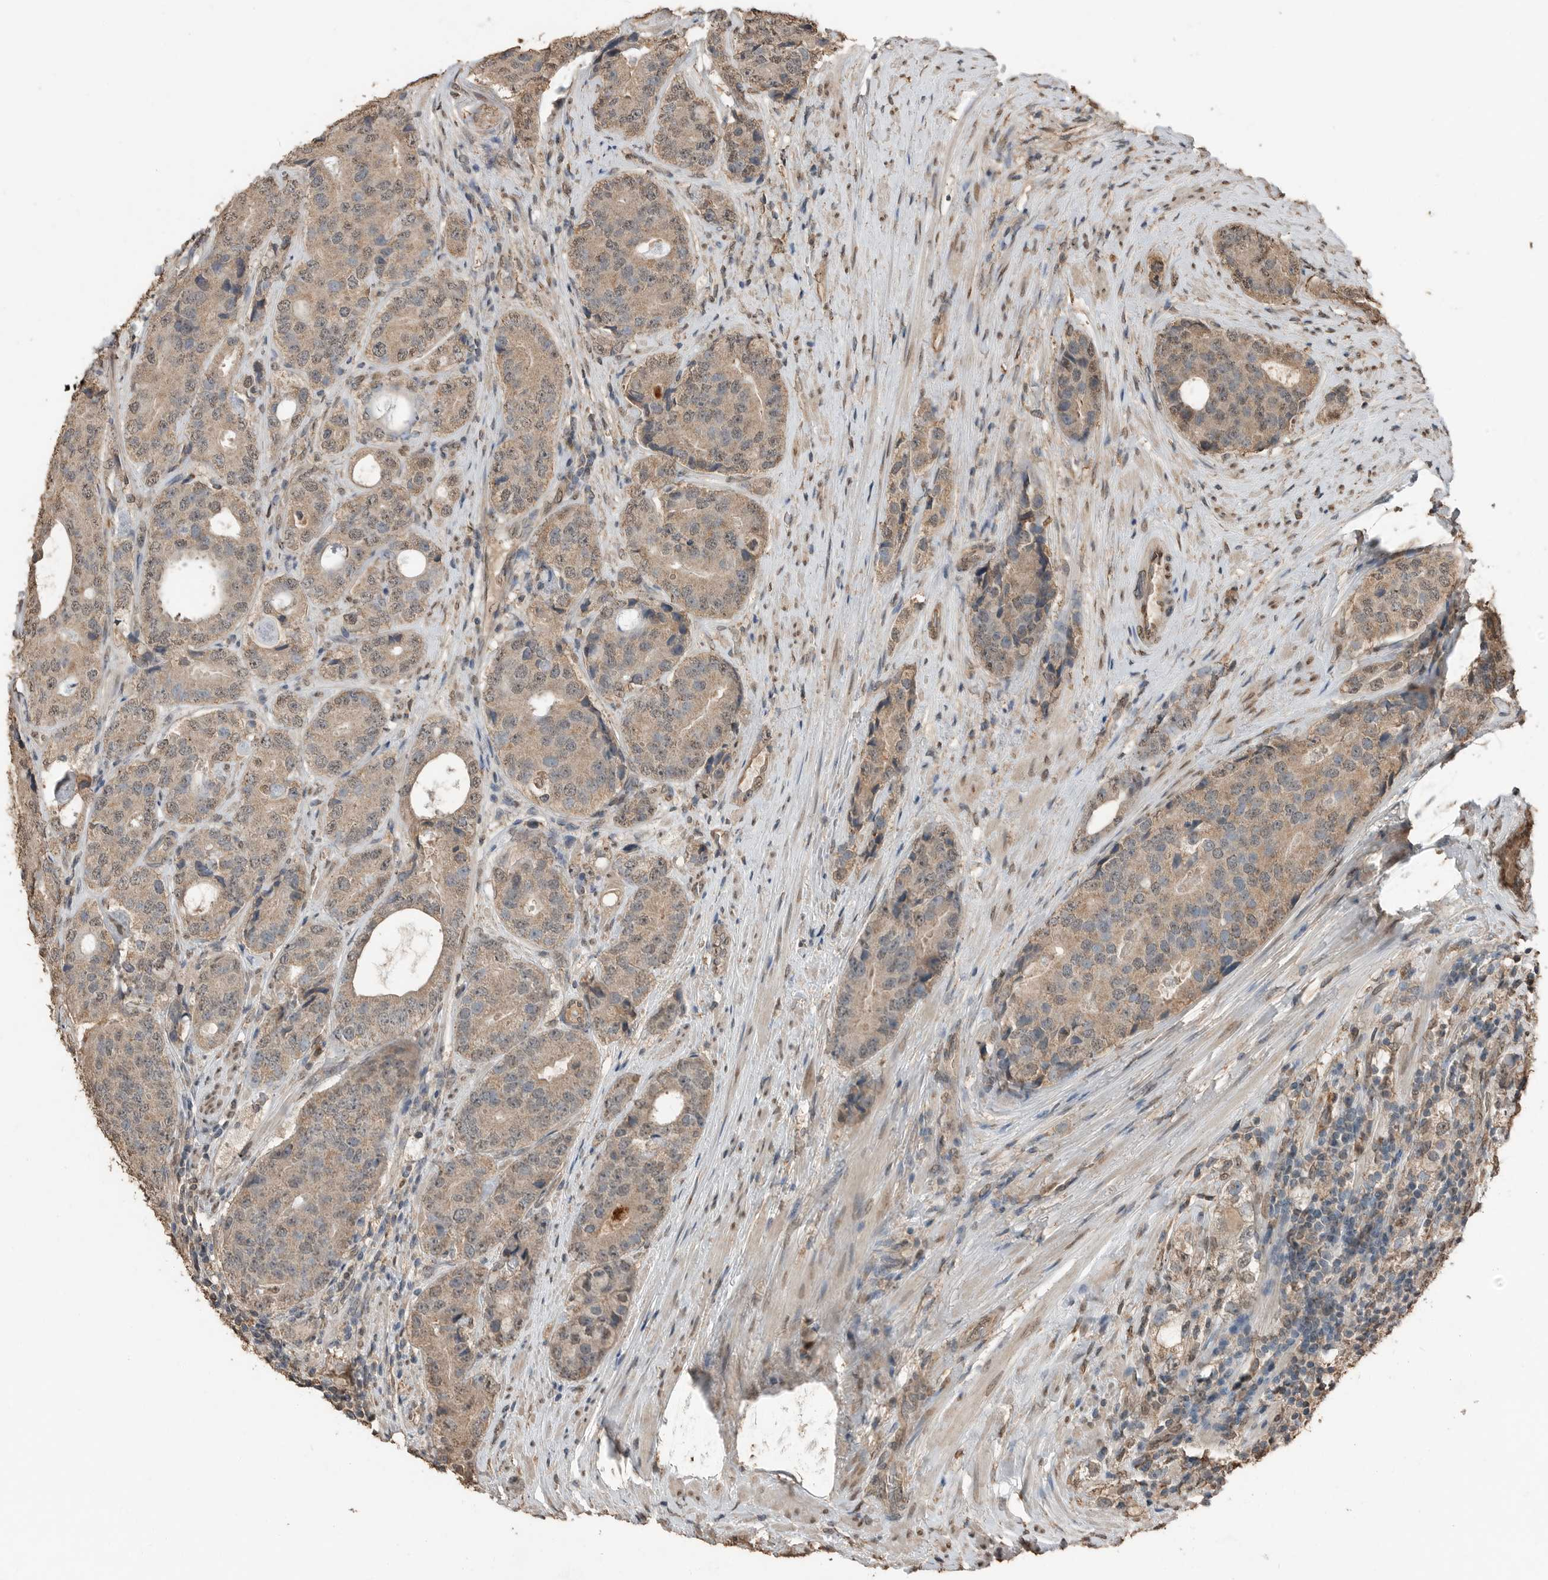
{"staining": {"intensity": "weak", "quantity": ">75%", "location": "cytoplasmic/membranous,nuclear"}, "tissue": "prostate cancer", "cell_type": "Tumor cells", "image_type": "cancer", "snomed": [{"axis": "morphology", "description": "Adenocarcinoma, High grade"}, {"axis": "topography", "description": "Prostate"}], "caption": "This photomicrograph displays immunohistochemistry (IHC) staining of human prostate high-grade adenocarcinoma, with low weak cytoplasmic/membranous and nuclear expression in approximately >75% of tumor cells.", "gene": "BLZF1", "patient": {"sex": "male", "age": 56}}